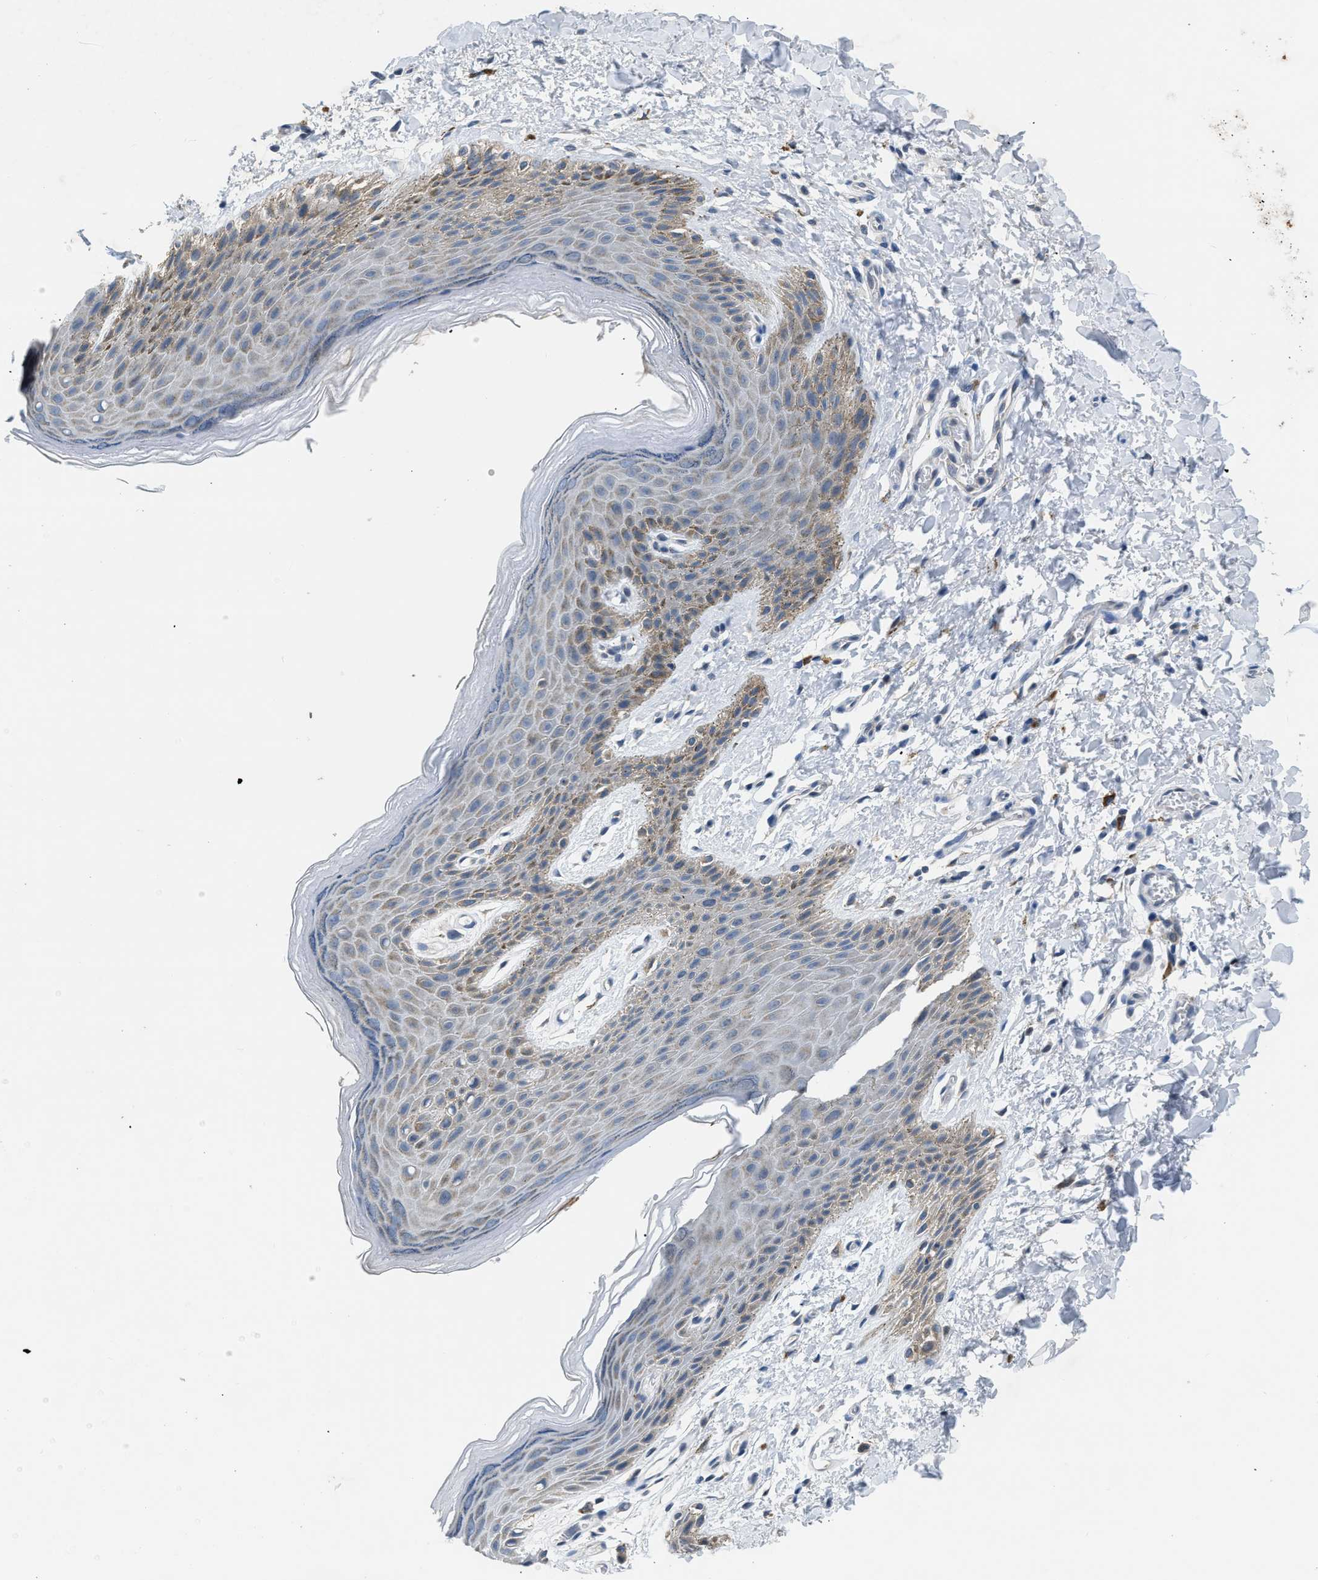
{"staining": {"intensity": "weak", "quantity": "<25%", "location": "cytoplasmic/membranous"}, "tissue": "skin", "cell_type": "Epidermal cells", "image_type": "normal", "snomed": [{"axis": "morphology", "description": "Normal tissue, NOS"}, {"axis": "topography", "description": "Anal"}], "caption": "Skin stained for a protein using IHC shows no staining epidermal cells.", "gene": "TOMM34", "patient": {"sex": "male", "age": 44}}